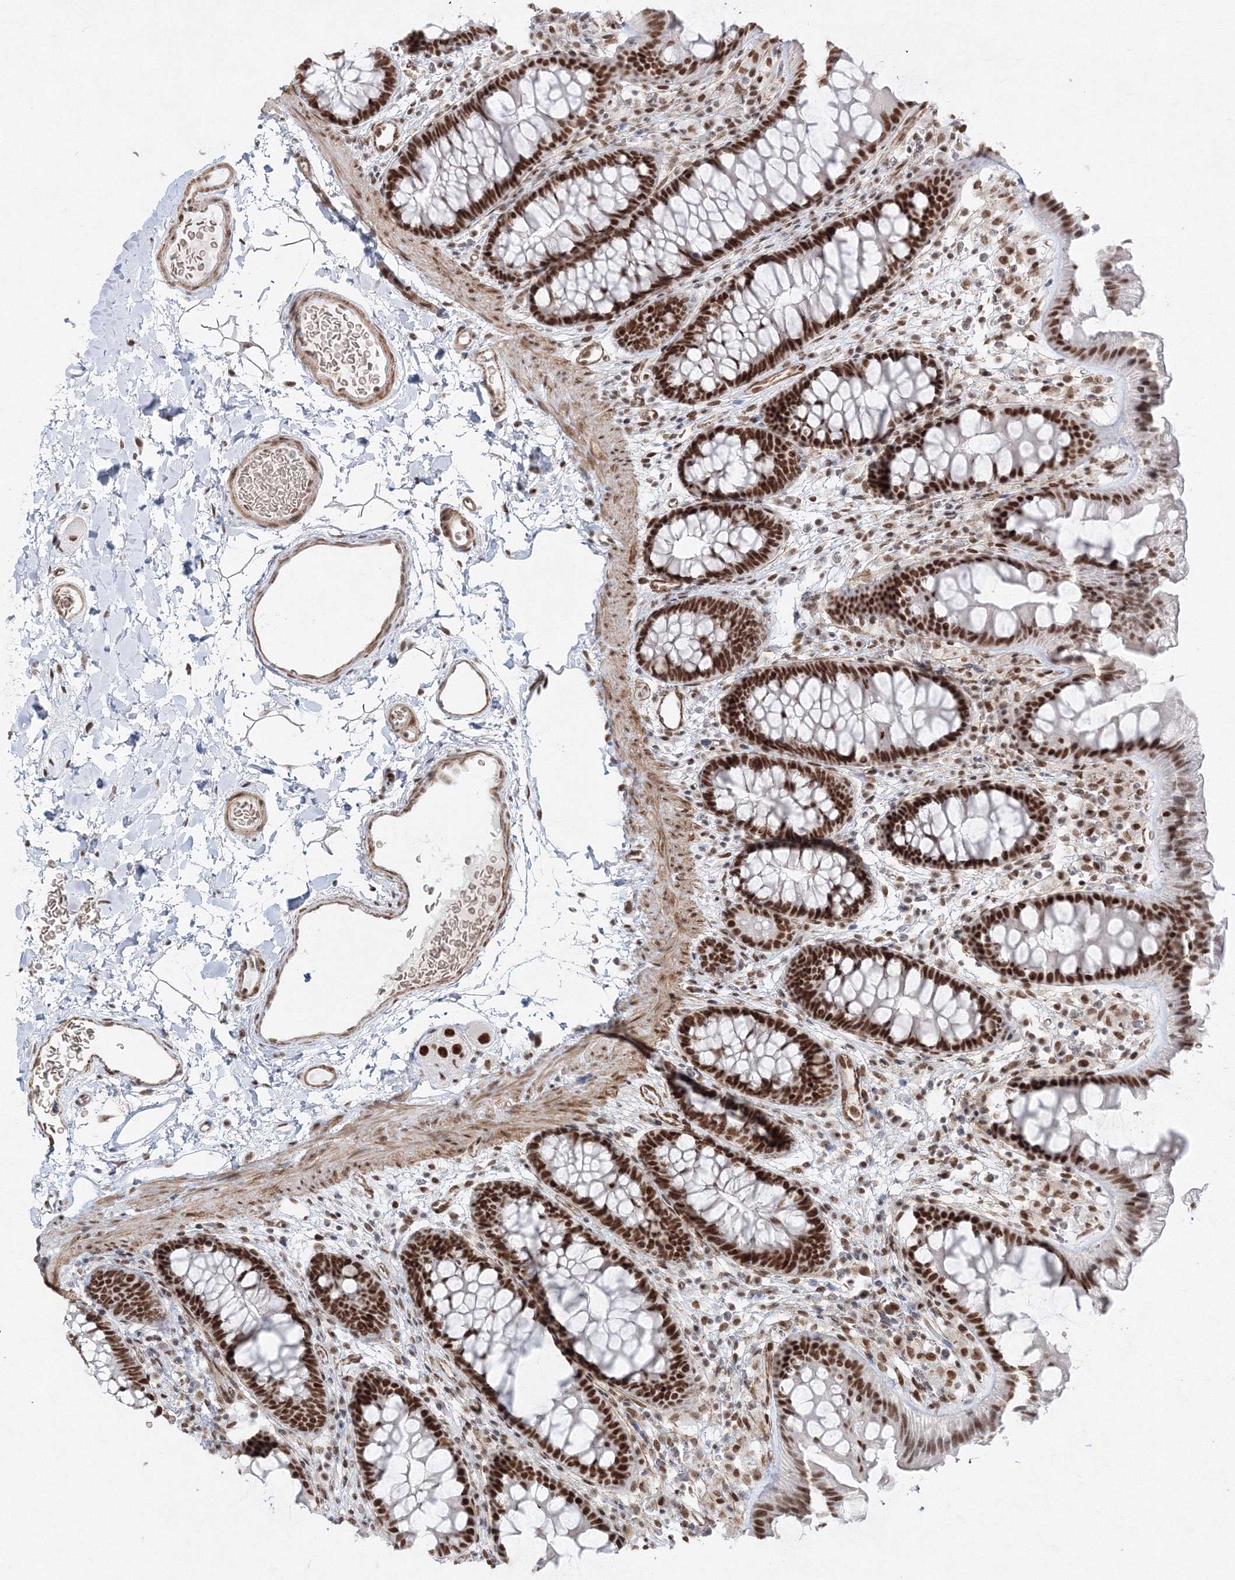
{"staining": {"intensity": "moderate", "quantity": ">75%", "location": "cytoplasmic/membranous,nuclear"}, "tissue": "colon", "cell_type": "Endothelial cells", "image_type": "normal", "snomed": [{"axis": "morphology", "description": "Normal tissue, NOS"}, {"axis": "topography", "description": "Colon"}], "caption": "High-magnification brightfield microscopy of benign colon stained with DAB (3,3'-diaminobenzidine) (brown) and counterstained with hematoxylin (blue). endothelial cells exhibit moderate cytoplasmic/membranous,nuclear staining is present in approximately>75% of cells.", "gene": "ZNF638", "patient": {"sex": "female", "age": 62}}